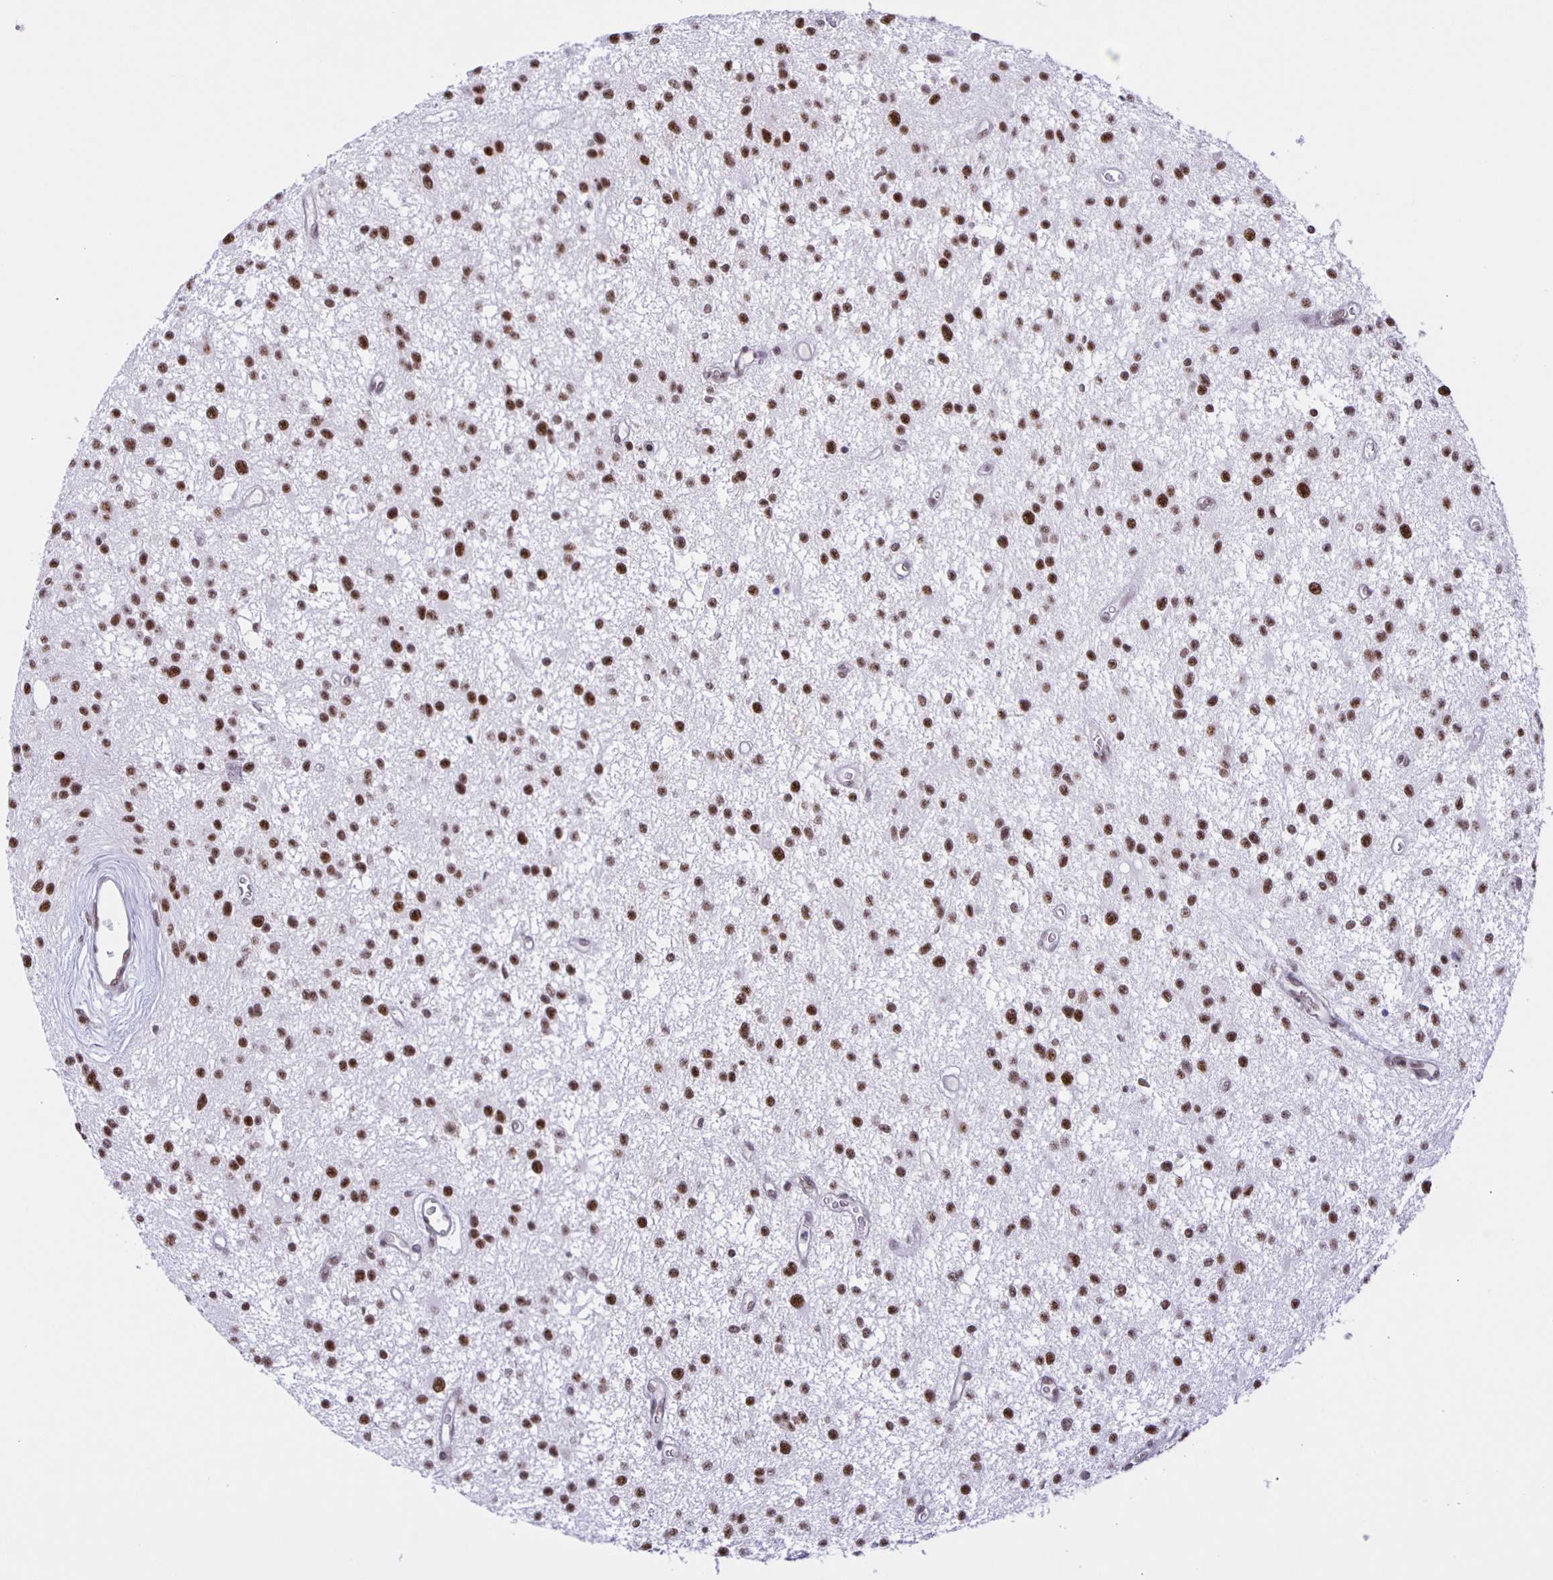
{"staining": {"intensity": "strong", "quantity": ">75%", "location": "nuclear"}, "tissue": "glioma", "cell_type": "Tumor cells", "image_type": "cancer", "snomed": [{"axis": "morphology", "description": "Glioma, malignant, Low grade"}, {"axis": "topography", "description": "Brain"}], "caption": "Protein analysis of malignant glioma (low-grade) tissue exhibits strong nuclear staining in about >75% of tumor cells.", "gene": "ZRANB2", "patient": {"sex": "male", "age": 43}}